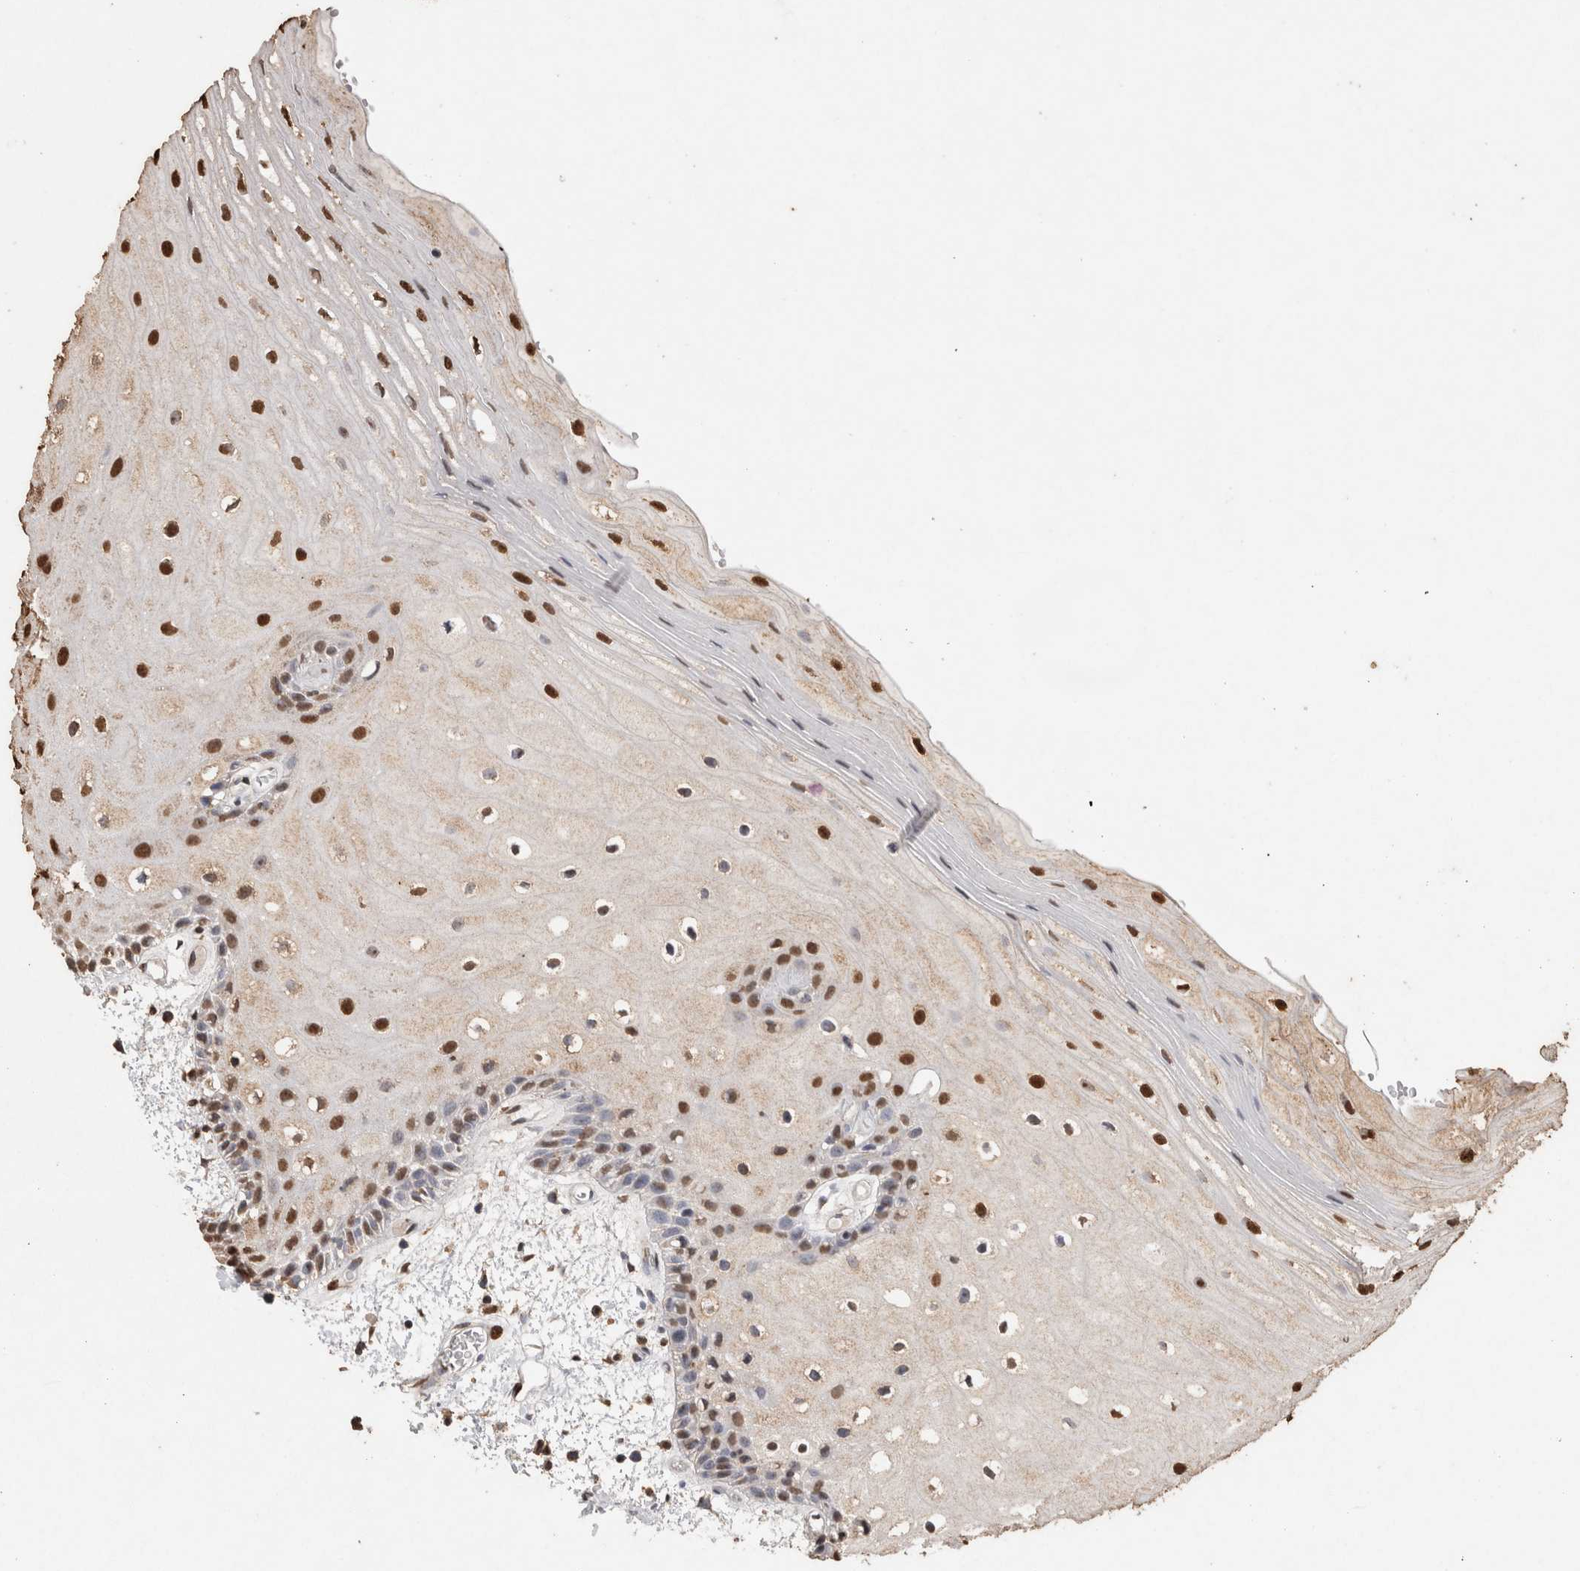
{"staining": {"intensity": "strong", "quantity": "25%-75%", "location": "nuclear"}, "tissue": "oral mucosa", "cell_type": "Squamous epithelial cells", "image_type": "normal", "snomed": [{"axis": "morphology", "description": "Normal tissue, NOS"}, {"axis": "topography", "description": "Oral tissue"}], "caption": "IHC micrograph of benign oral mucosa: human oral mucosa stained using immunohistochemistry (IHC) shows high levels of strong protein expression localized specifically in the nuclear of squamous epithelial cells, appearing as a nuclear brown color.", "gene": "NTHL1", "patient": {"sex": "male", "age": 52}}